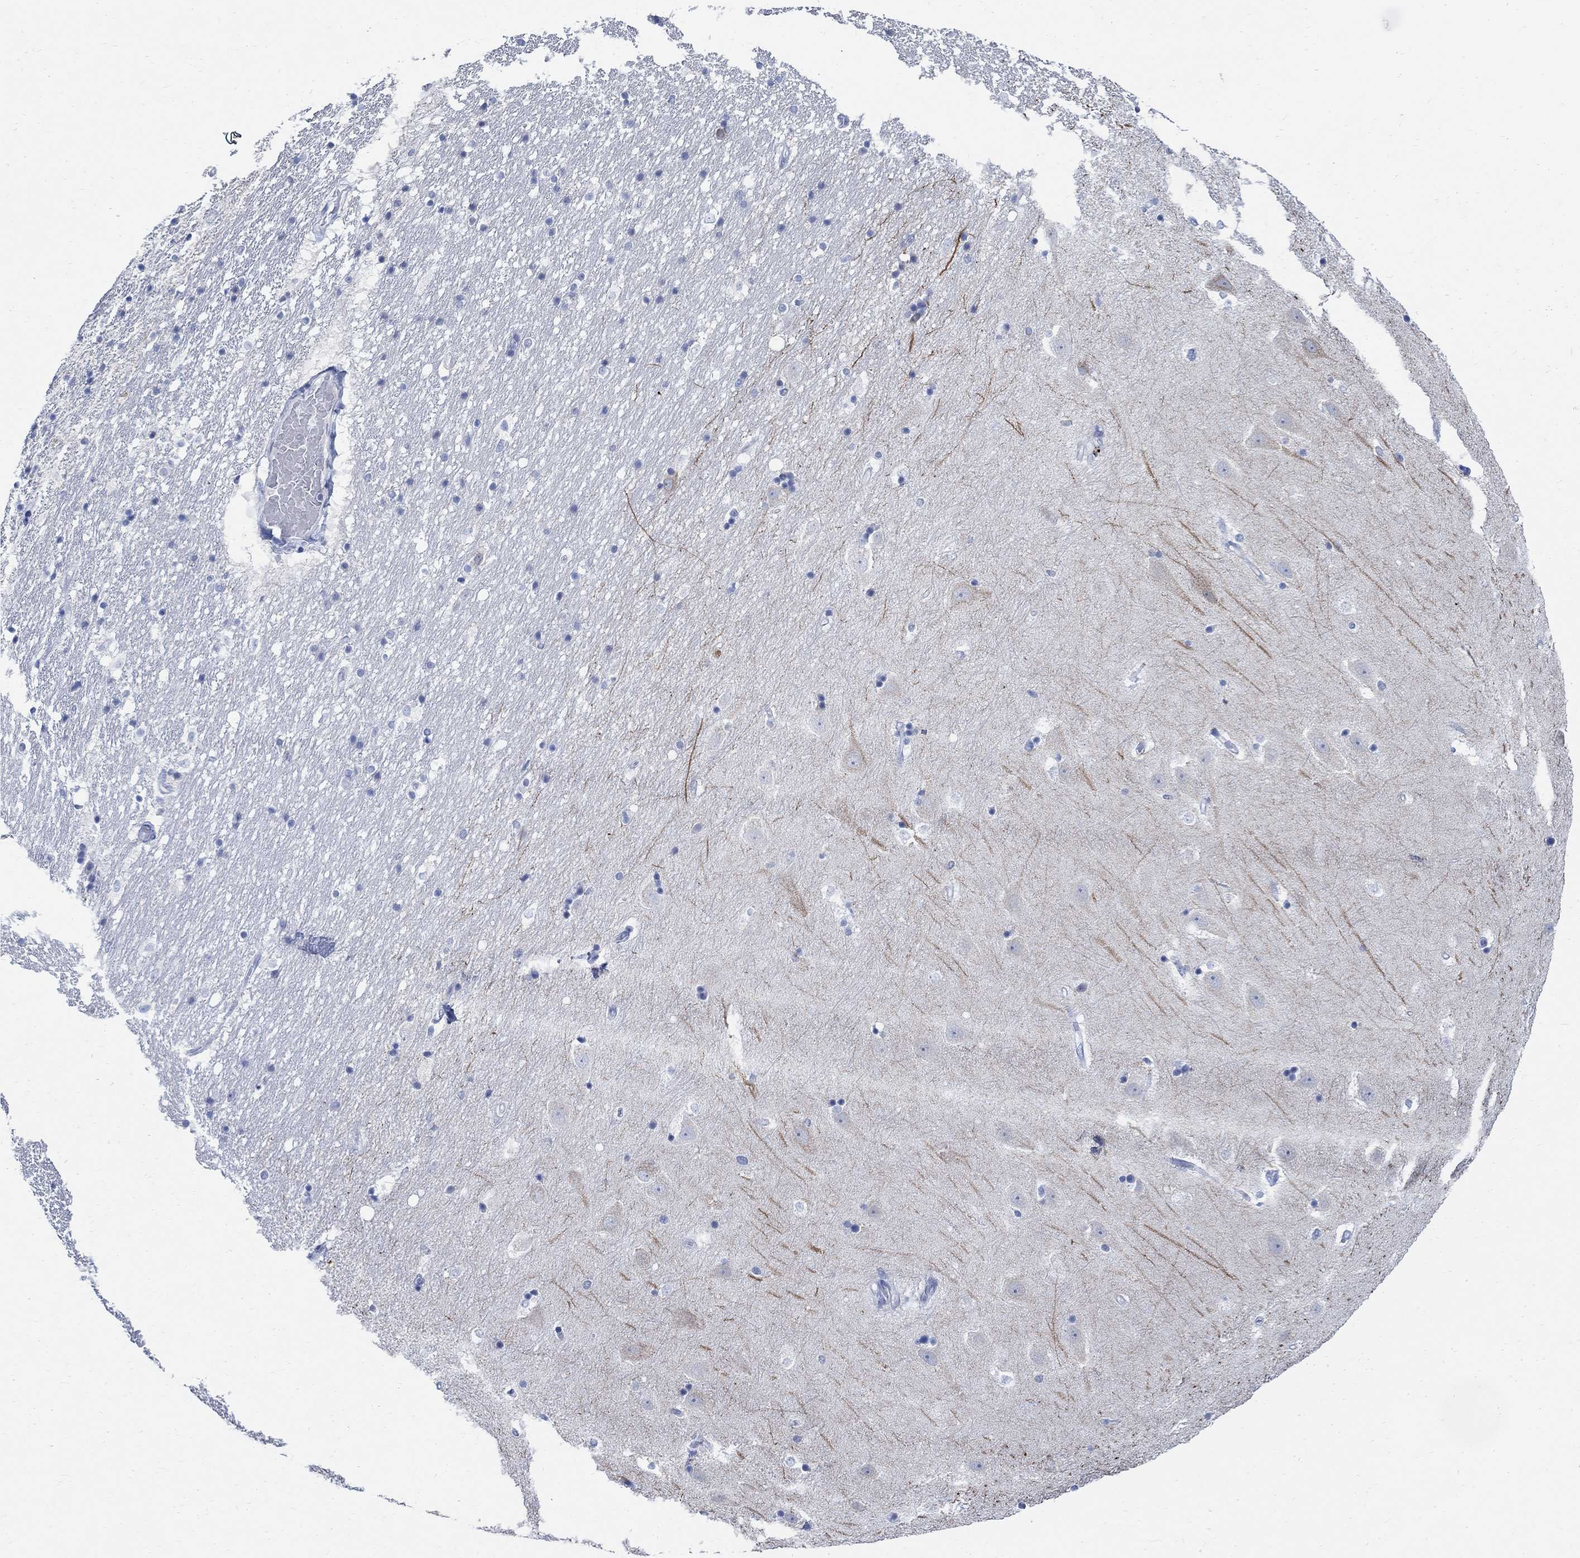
{"staining": {"intensity": "negative", "quantity": "none", "location": "none"}, "tissue": "hippocampus", "cell_type": "Glial cells", "image_type": "normal", "snomed": [{"axis": "morphology", "description": "Normal tissue, NOS"}, {"axis": "topography", "description": "Hippocampus"}], "caption": "Immunohistochemistry histopathology image of normal hippocampus: hippocampus stained with DAB displays no significant protein positivity in glial cells.", "gene": "CAMK2N1", "patient": {"sex": "male", "age": 49}}